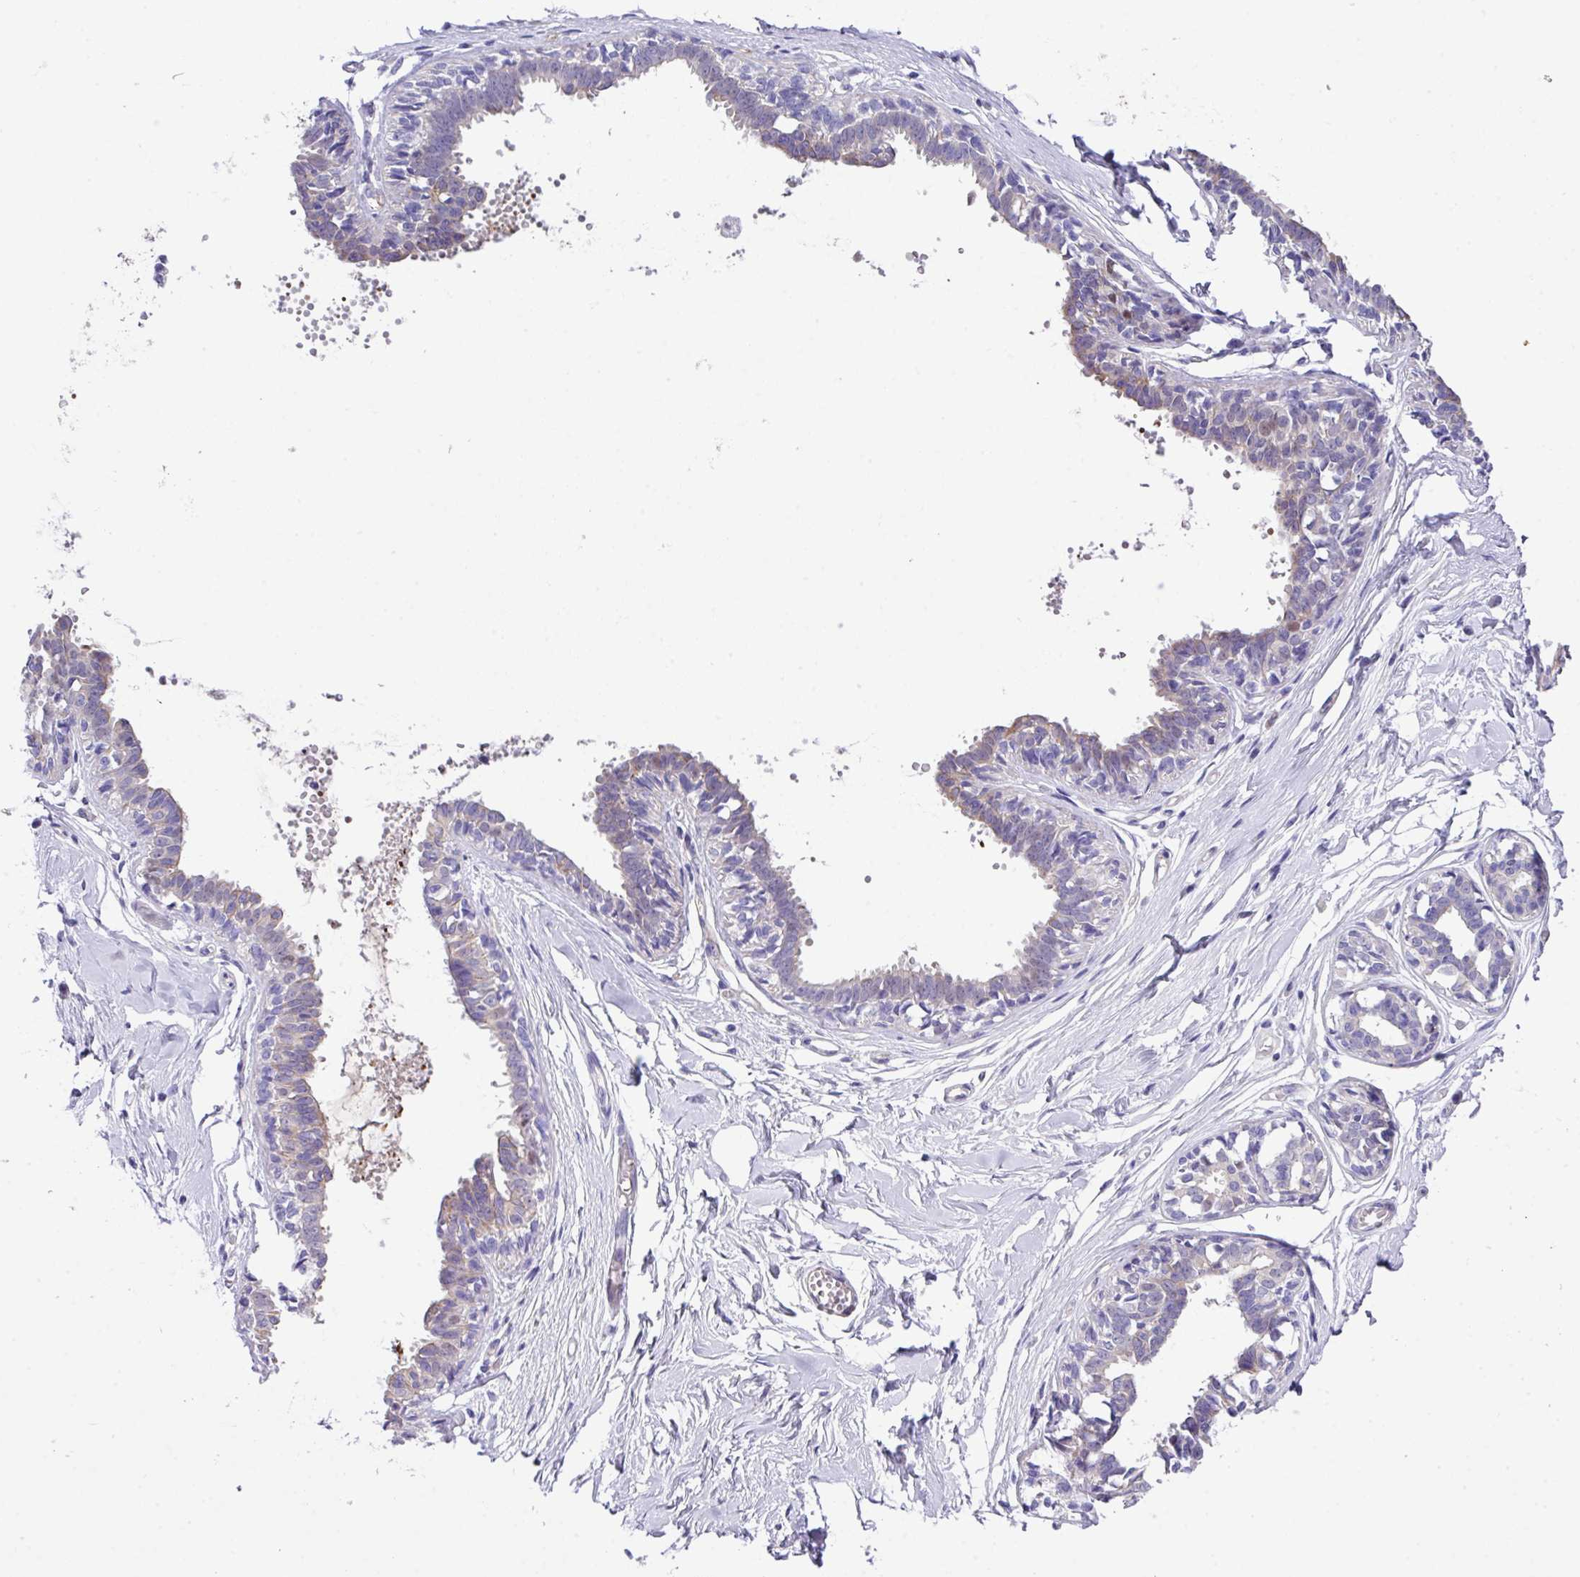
{"staining": {"intensity": "negative", "quantity": "none", "location": "none"}, "tissue": "breast", "cell_type": "Adipocytes", "image_type": "normal", "snomed": [{"axis": "morphology", "description": "Normal tissue, NOS"}, {"axis": "topography", "description": "Breast"}], "caption": "The immunohistochemistry (IHC) image has no significant staining in adipocytes of breast. (Immunohistochemistry, brightfield microscopy, high magnification).", "gene": "DNAL1", "patient": {"sex": "female", "age": 27}}